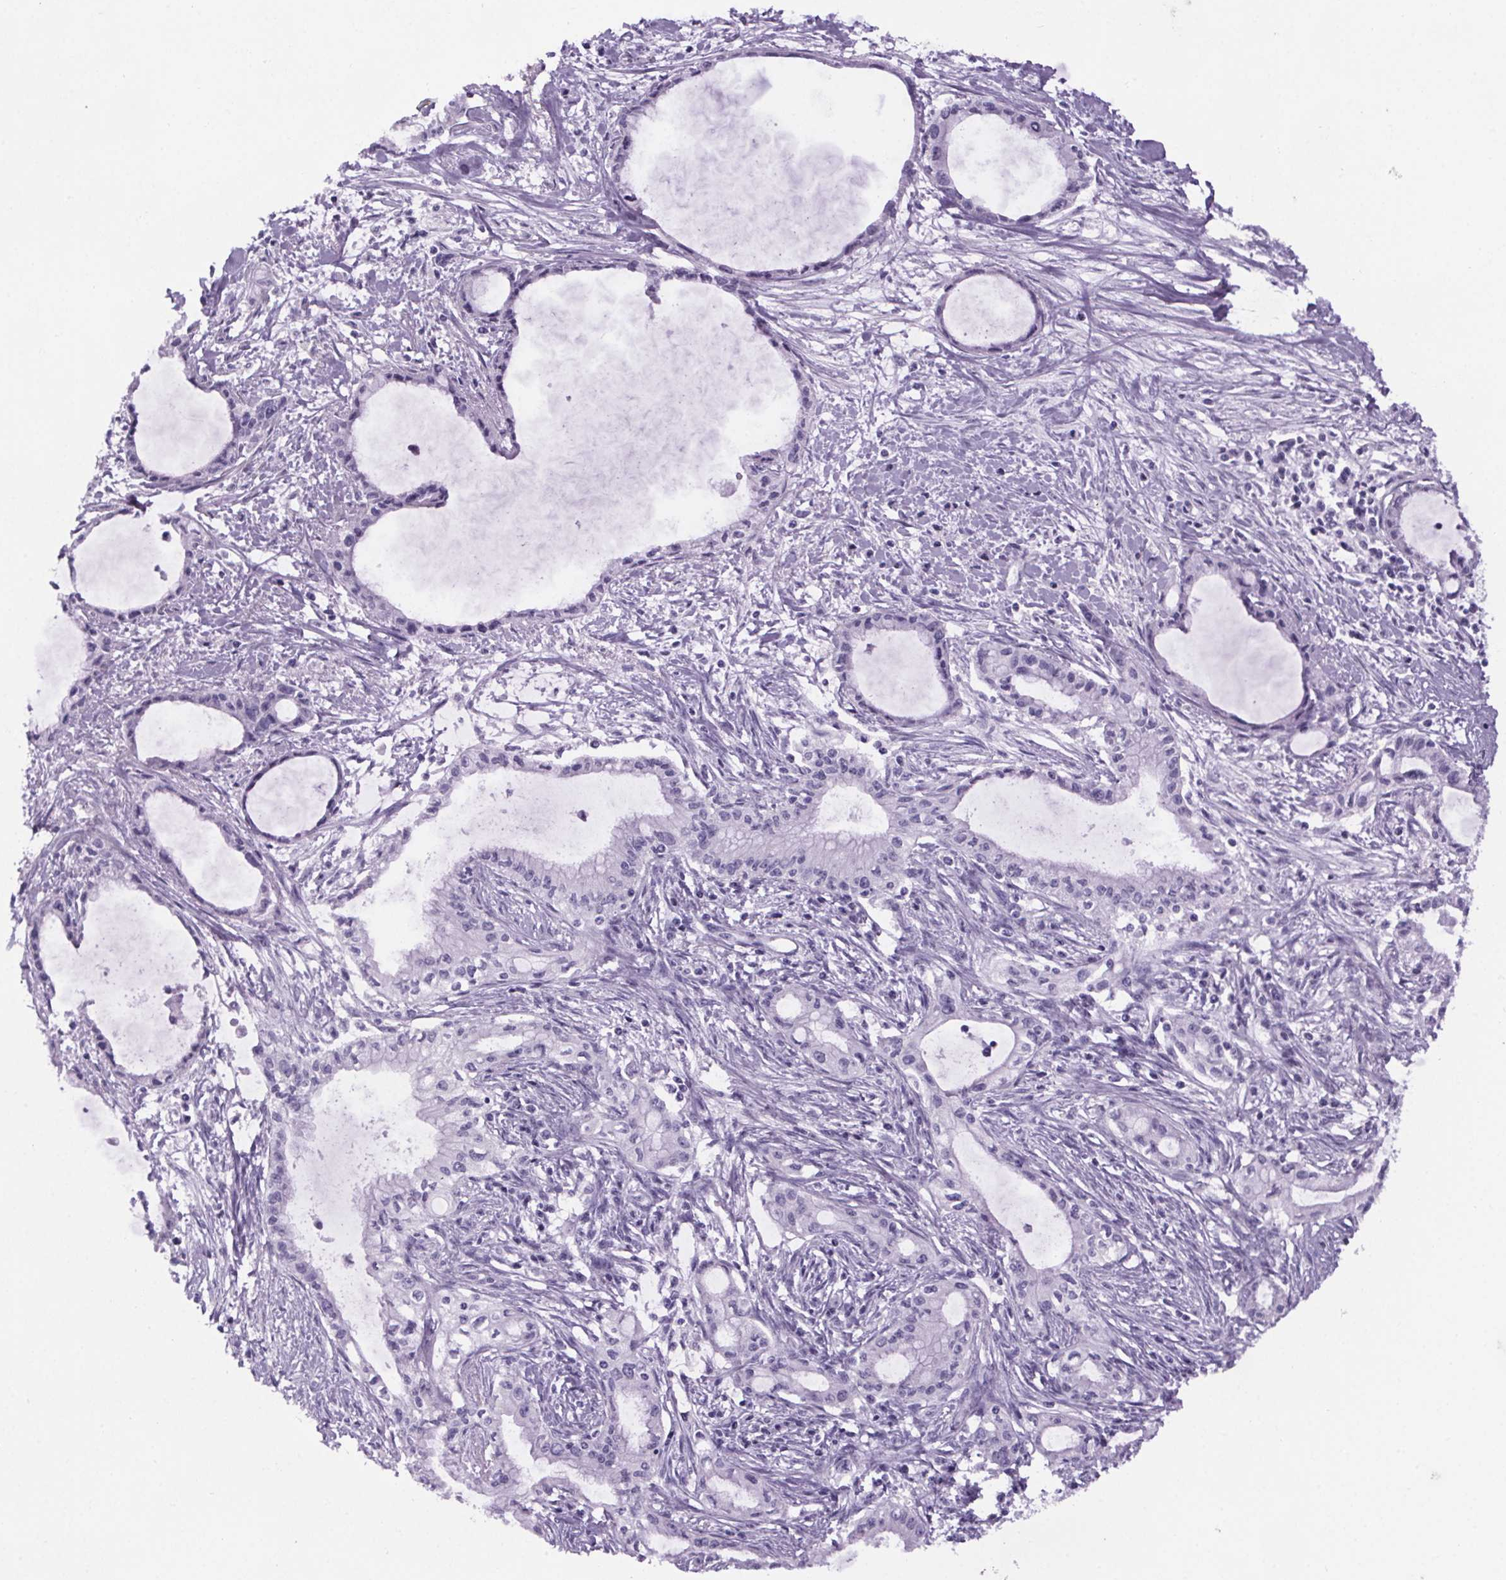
{"staining": {"intensity": "negative", "quantity": "none", "location": "none"}, "tissue": "pancreatic cancer", "cell_type": "Tumor cells", "image_type": "cancer", "snomed": [{"axis": "morphology", "description": "Adenocarcinoma, NOS"}, {"axis": "topography", "description": "Pancreas"}], "caption": "A high-resolution image shows immunohistochemistry (IHC) staining of pancreatic cancer, which displays no significant positivity in tumor cells.", "gene": "CUBN", "patient": {"sex": "male", "age": 48}}